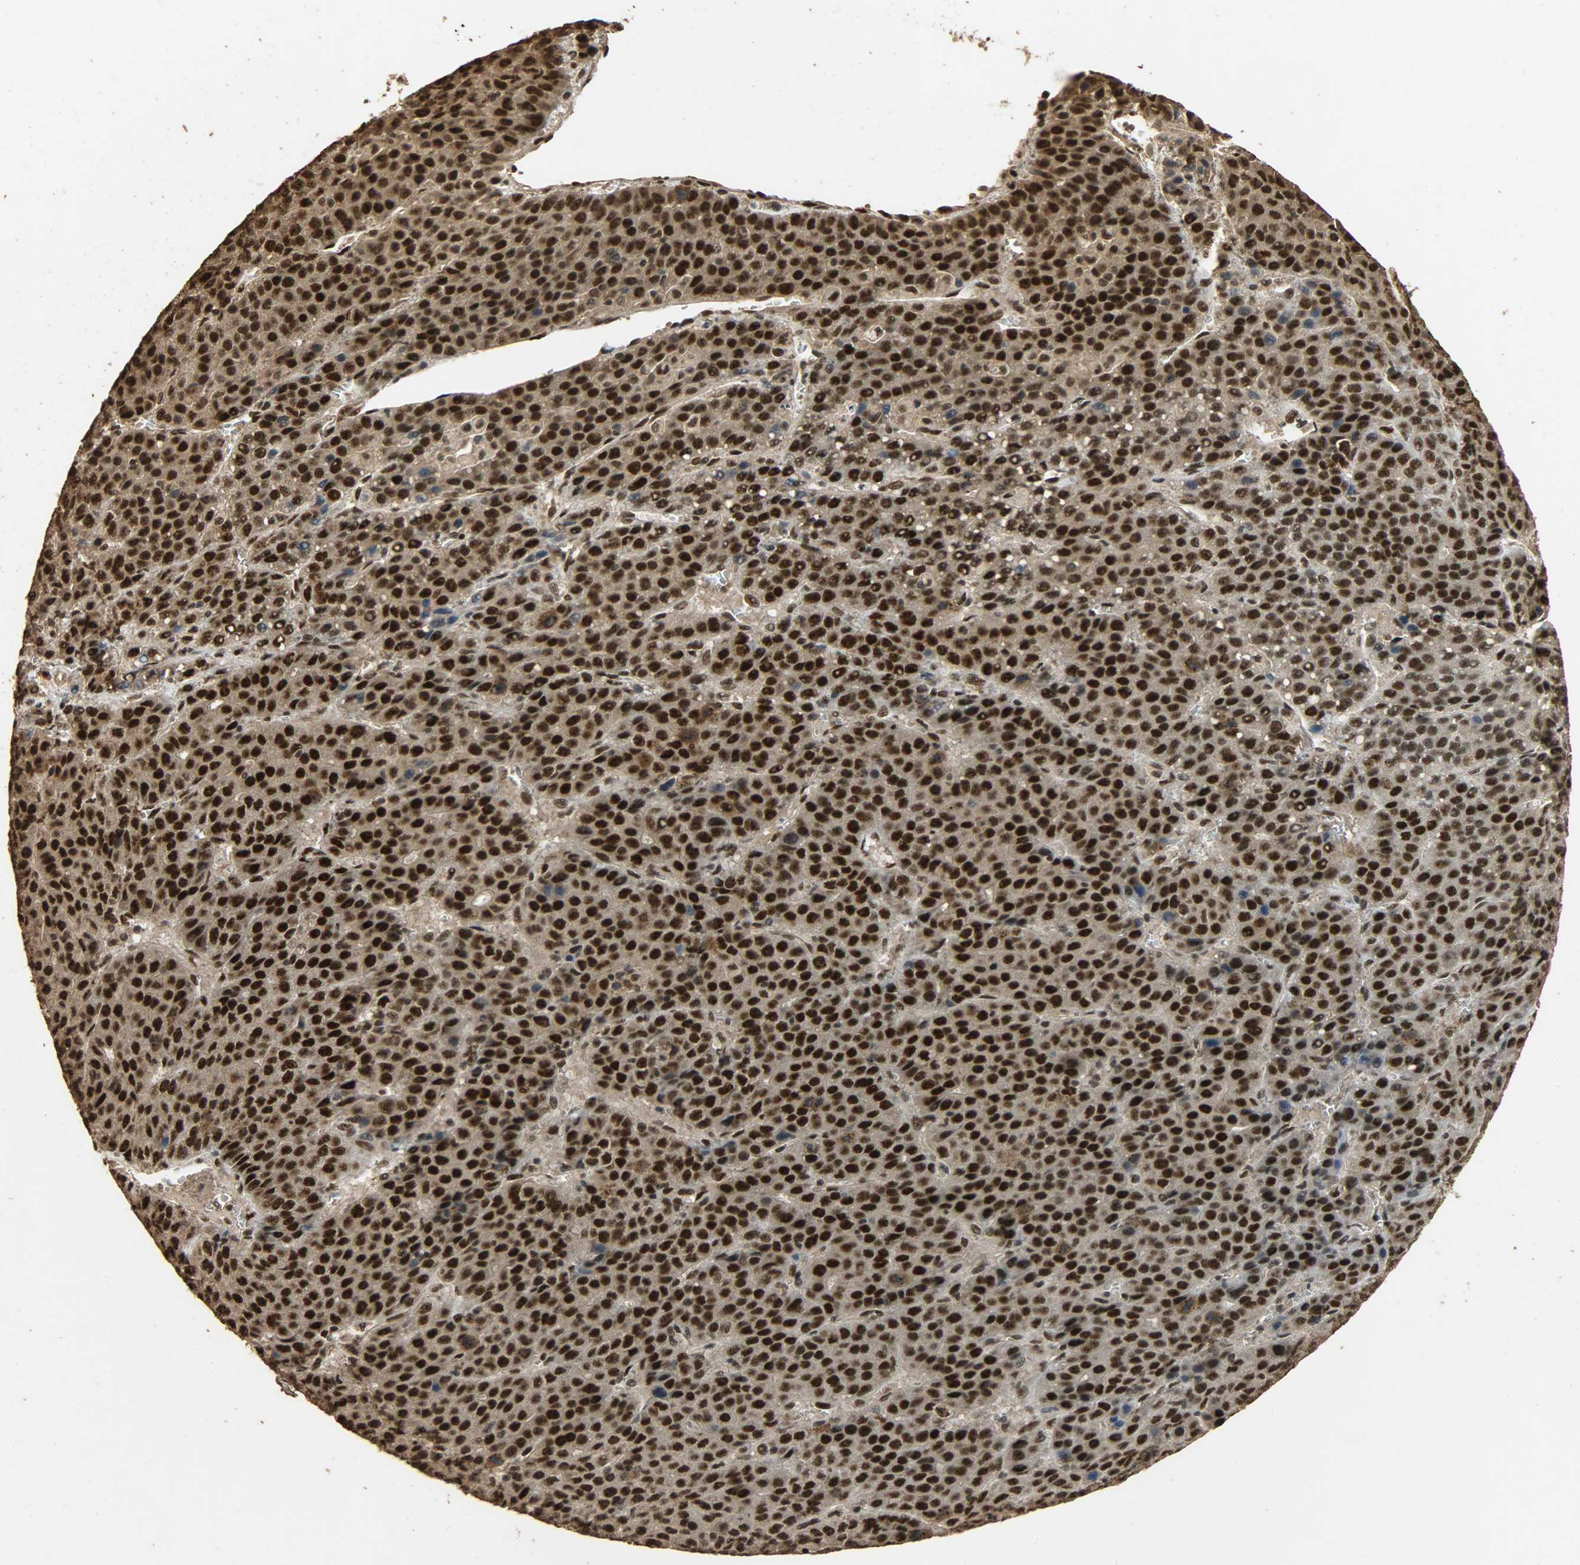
{"staining": {"intensity": "strong", "quantity": ">75%", "location": "cytoplasmic/membranous,nuclear"}, "tissue": "liver cancer", "cell_type": "Tumor cells", "image_type": "cancer", "snomed": [{"axis": "morphology", "description": "Carcinoma, Hepatocellular, NOS"}, {"axis": "topography", "description": "Liver"}], "caption": "There is high levels of strong cytoplasmic/membranous and nuclear staining in tumor cells of liver cancer, as demonstrated by immunohistochemical staining (brown color).", "gene": "CCNT2", "patient": {"sex": "female", "age": 53}}